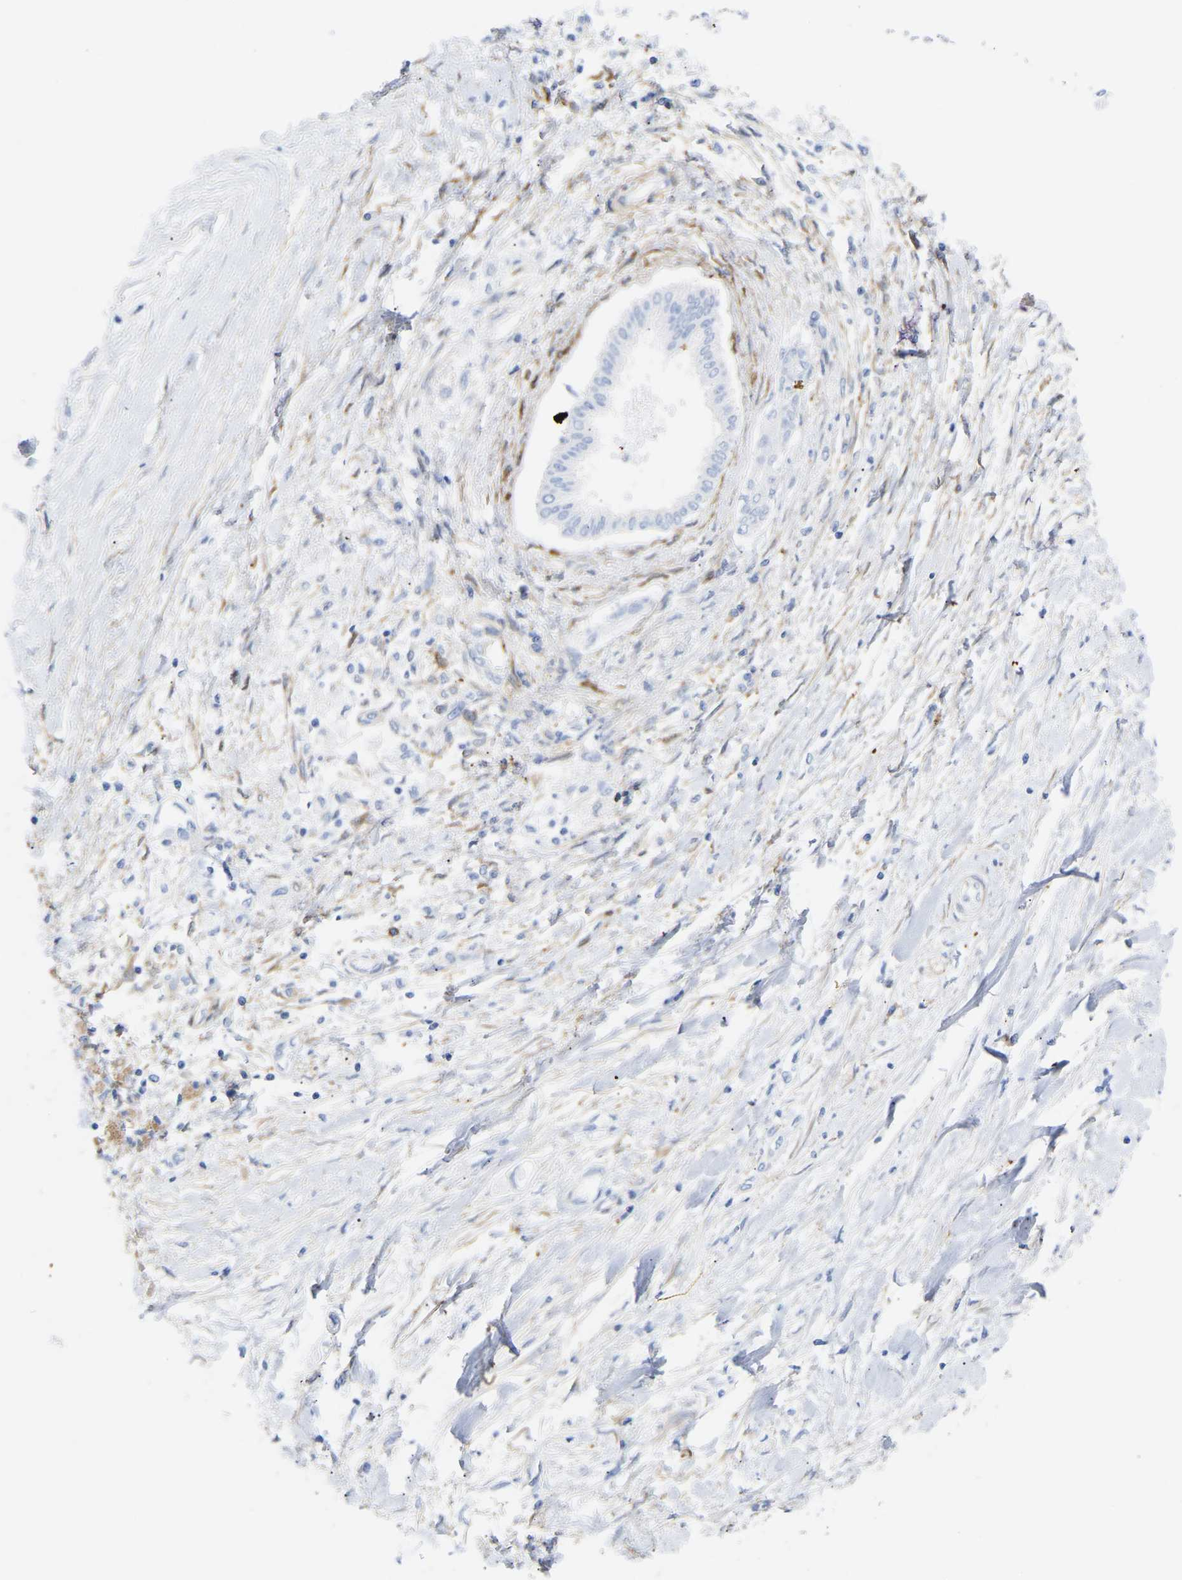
{"staining": {"intensity": "negative", "quantity": "none", "location": "none"}, "tissue": "pancreatic cancer", "cell_type": "Tumor cells", "image_type": "cancer", "snomed": [{"axis": "morphology", "description": "Adenocarcinoma, NOS"}, {"axis": "topography", "description": "Pancreas"}], "caption": "Protein analysis of pancreatic adenocarcinoma displays no significant expression in tumor cells.", "gene": "AMPH", "patient": {"sex": "male", "age": 56}}